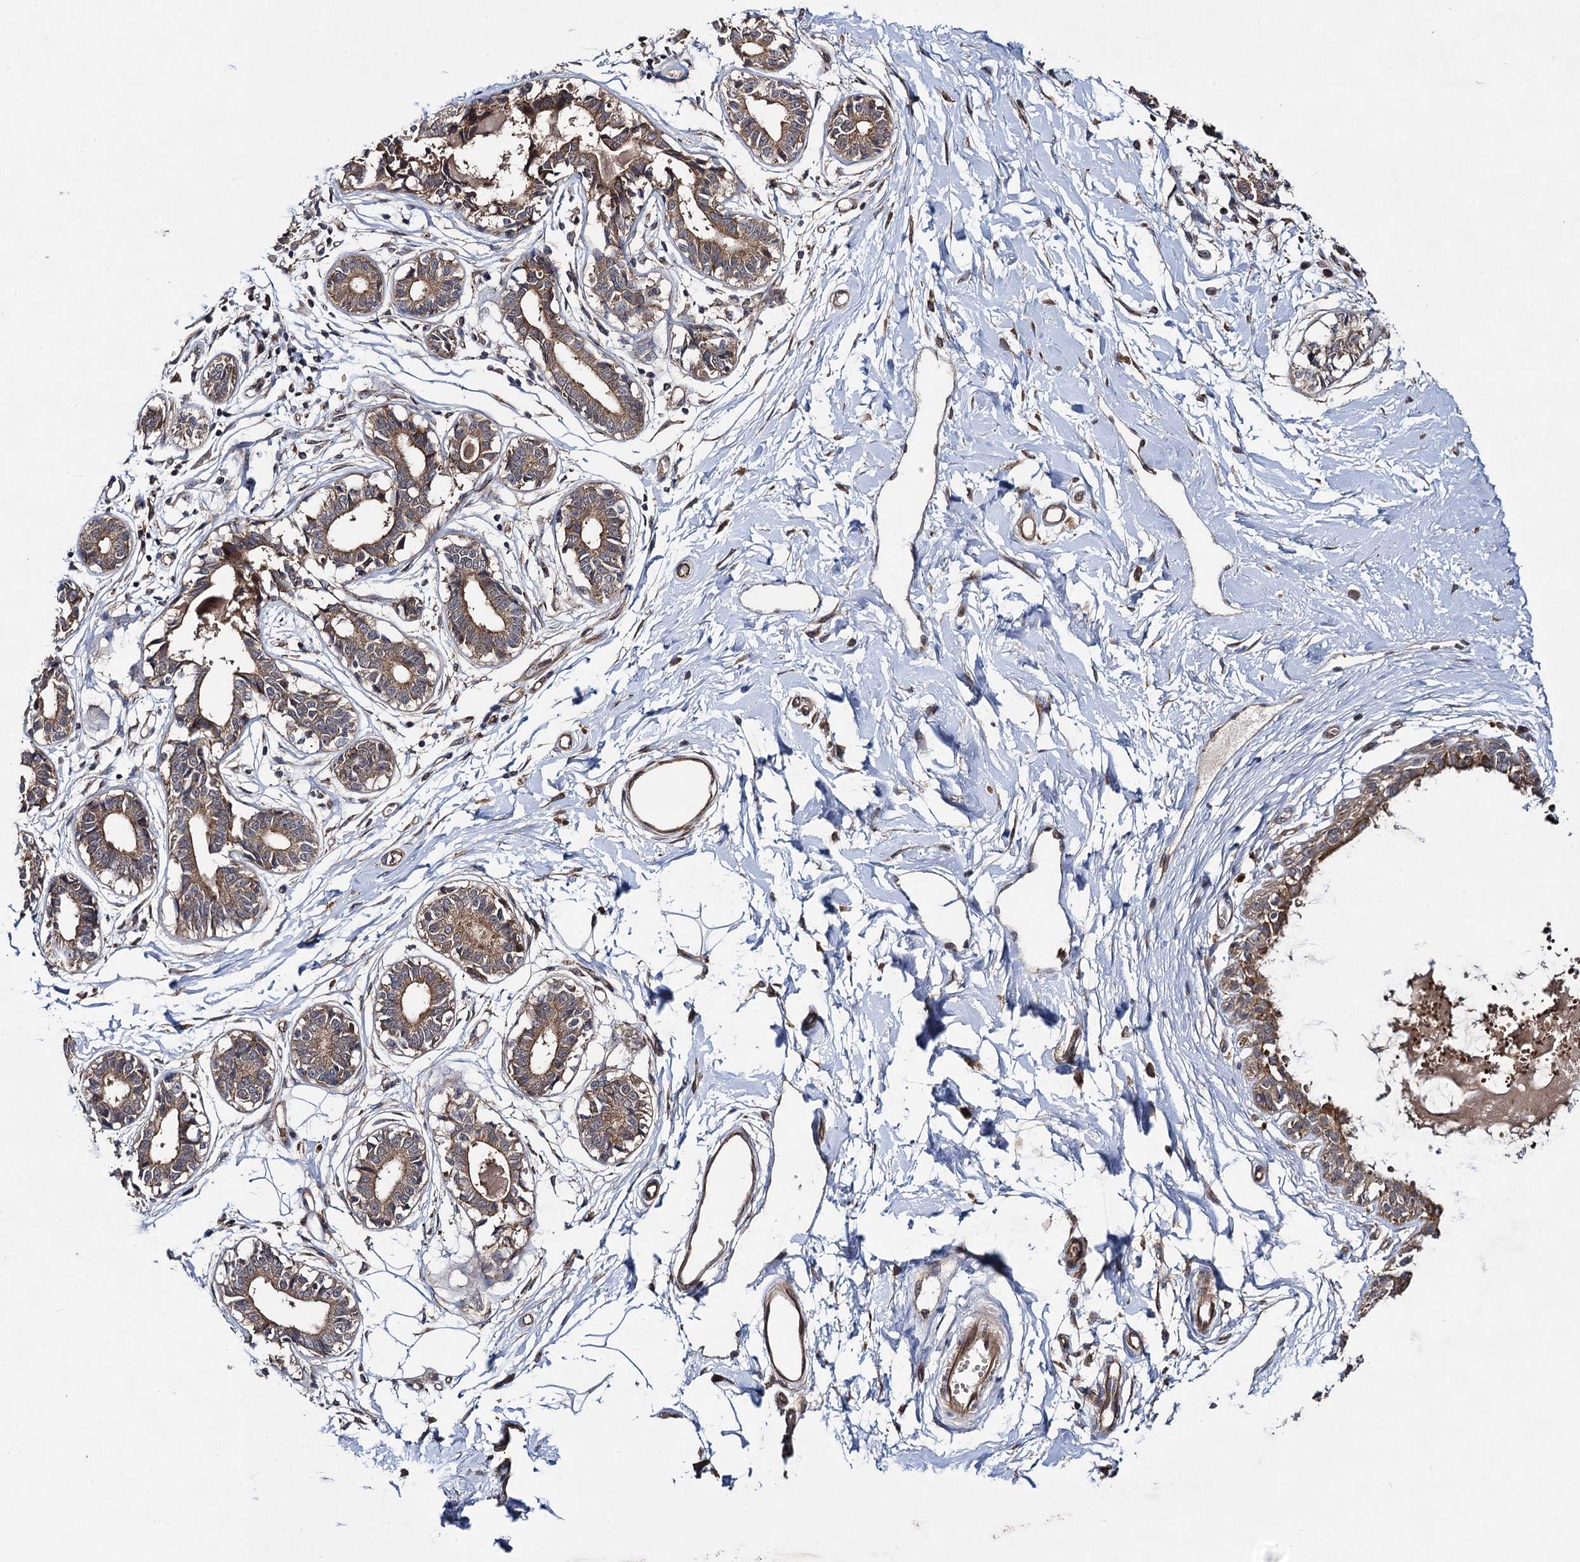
{"staining": {"intensity": "negative", "quantity": "none", "location": "none"}, "tissue": "breast", "cell_type": "Adipocytes", "image_type": "normal", "snomed": [{"axis": "morphology", "description": "Normal tissue, NOS"}, {"axis": "topography", "description": "Breast"}], "caption": "Adipocytes are negative for protein expression in benign human breast. Nuclei are stained in blue.", "gene": "HAUS1", "patient": {"sex": "female", "age": 45}}